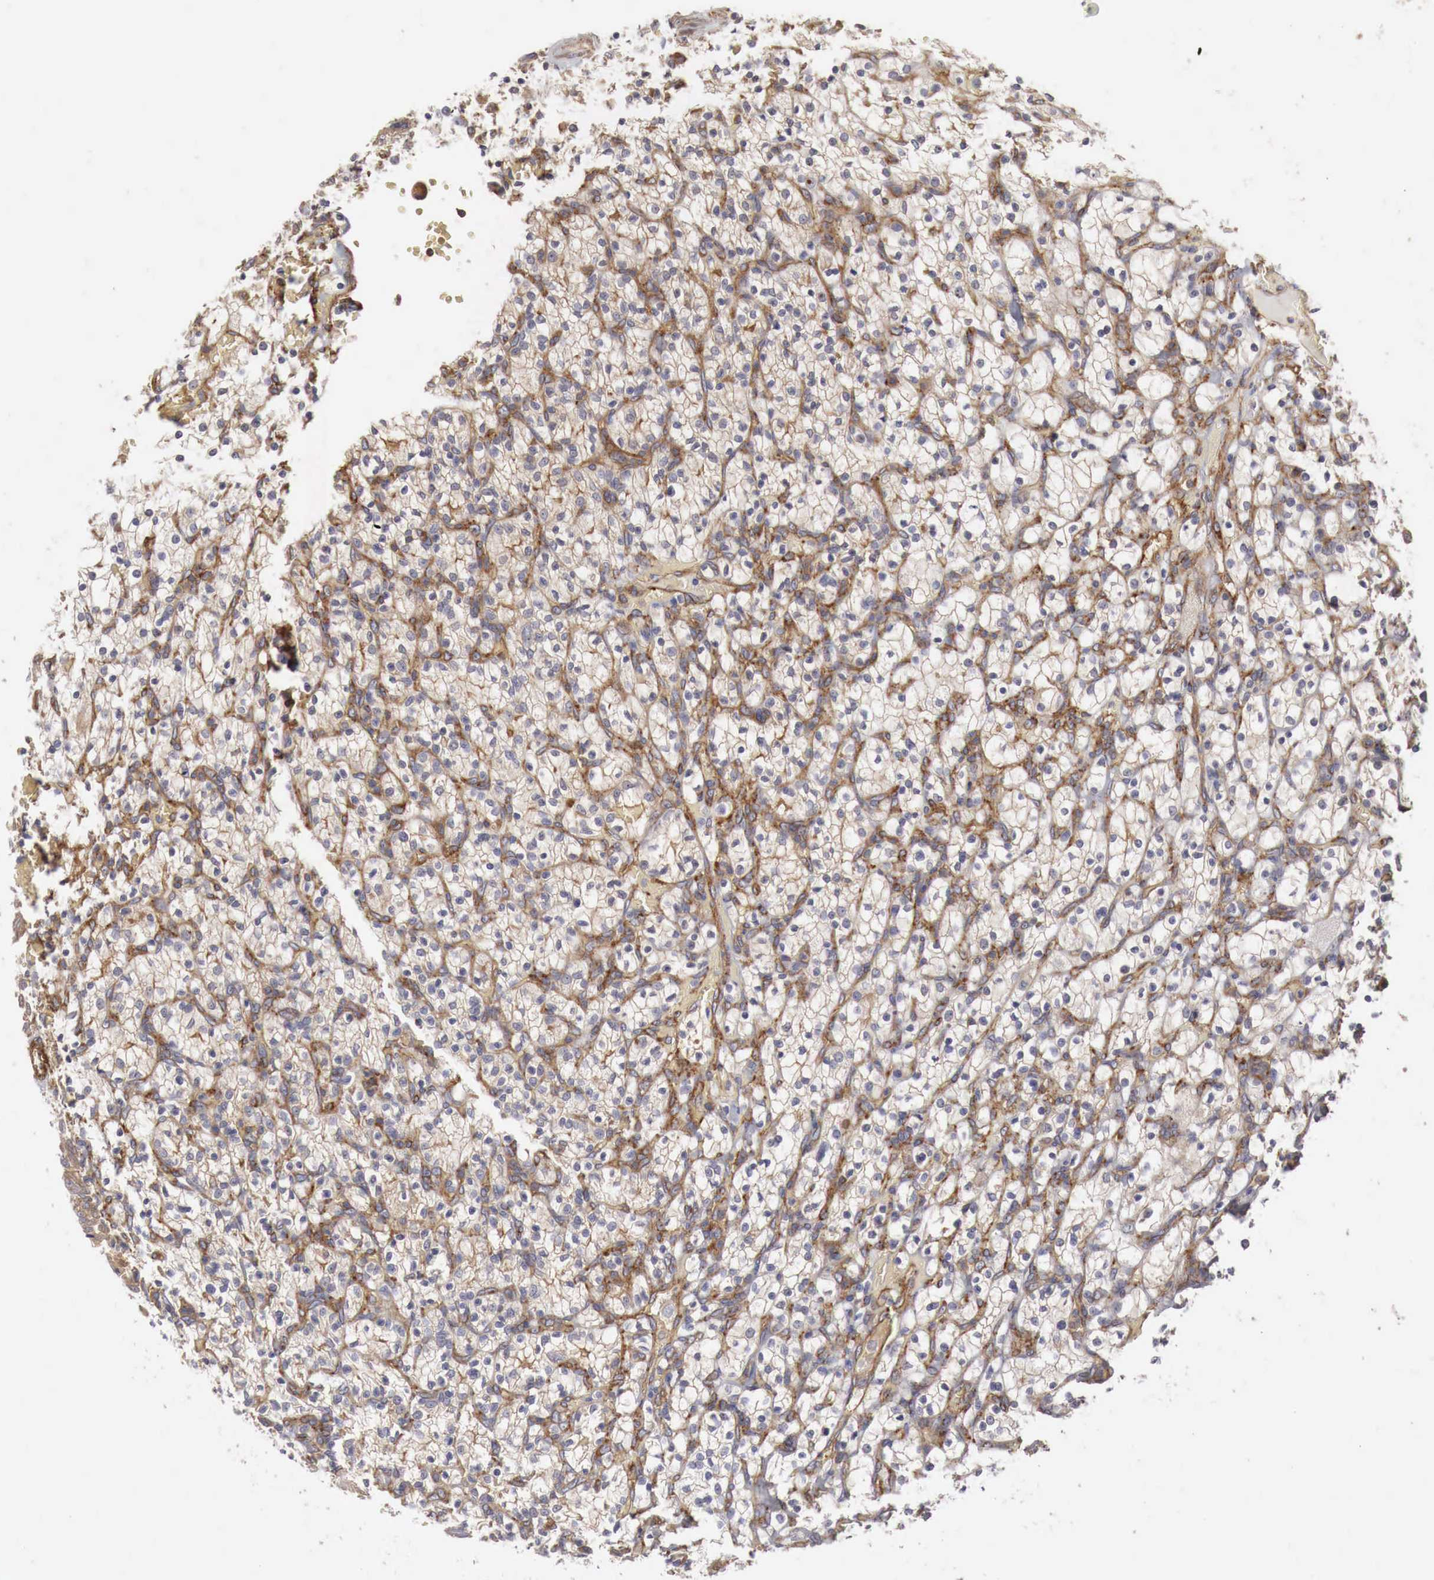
{"staining": {"intensity": "moderate", "quantity": ">75%", "location": "cytoplasmic/membranous"}, "tissue": "renal cancer", "cell_type": "Tumor cells", "image_type": "cancer", "snomed": [{"axis": "morphology", "description": "Adenocarcinoma, NOS"}, {"axis": "topography", "description": "Kidney"}], "caption": "This micrograph demonstrates immunohistochemistry staining of human renal cancer (adenocarcinoma), with medium moderate cytoplasmic/membranous positivity in approximately >75% of tumor cells.", "gene": "ARMCX4", "patient": {"sex": "female", "age": 83}}